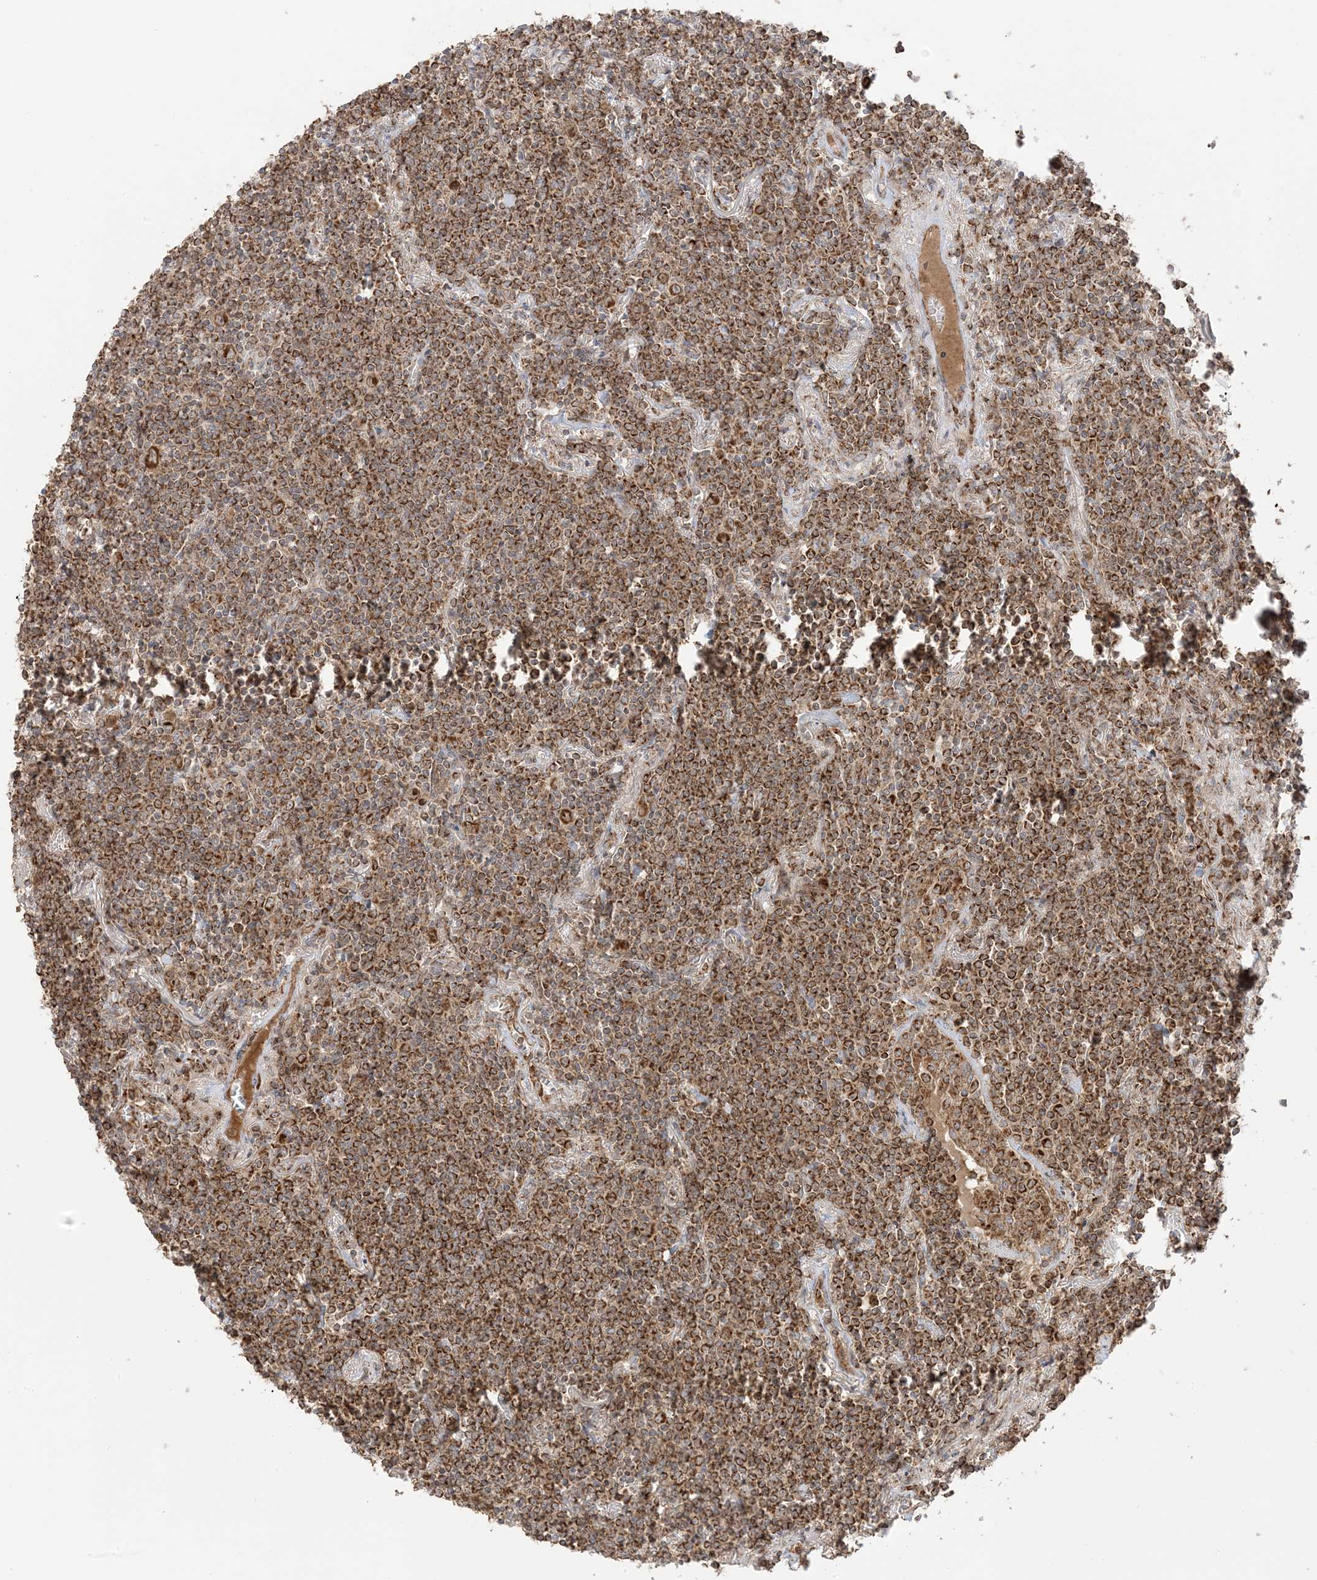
{"staining": {"intensity": "strong", "quantity": ">75%", "location": "cytoplasmic/membranous"}, "tissue": "lymphoma", "cell_type": "Tumor cells", "image_type": "cancer", "snomed": [{"axis": "morphology", "description": "Malignant lymphoma, non-Hodgkin's type, Low grade"}, {"axis": "topography", "description": "Lung"}], "caption": "Immunohistochemistry (DAB (3,3'-diaminobenzidine)) staining of human malignant lymphoma, non-Hodgkin's type (low-grade) demonstrates strong cytoplasmic/membranous protein staining in about >75% of tumor cells. The staining was performed using DAB (3,3'-diaminobenzidine), with brown indicating positive protein expression. Nuclei are stained blue with hematoxylin.", "gene": "N4BP3", "patient": {"sex": "female", "age": 71}}